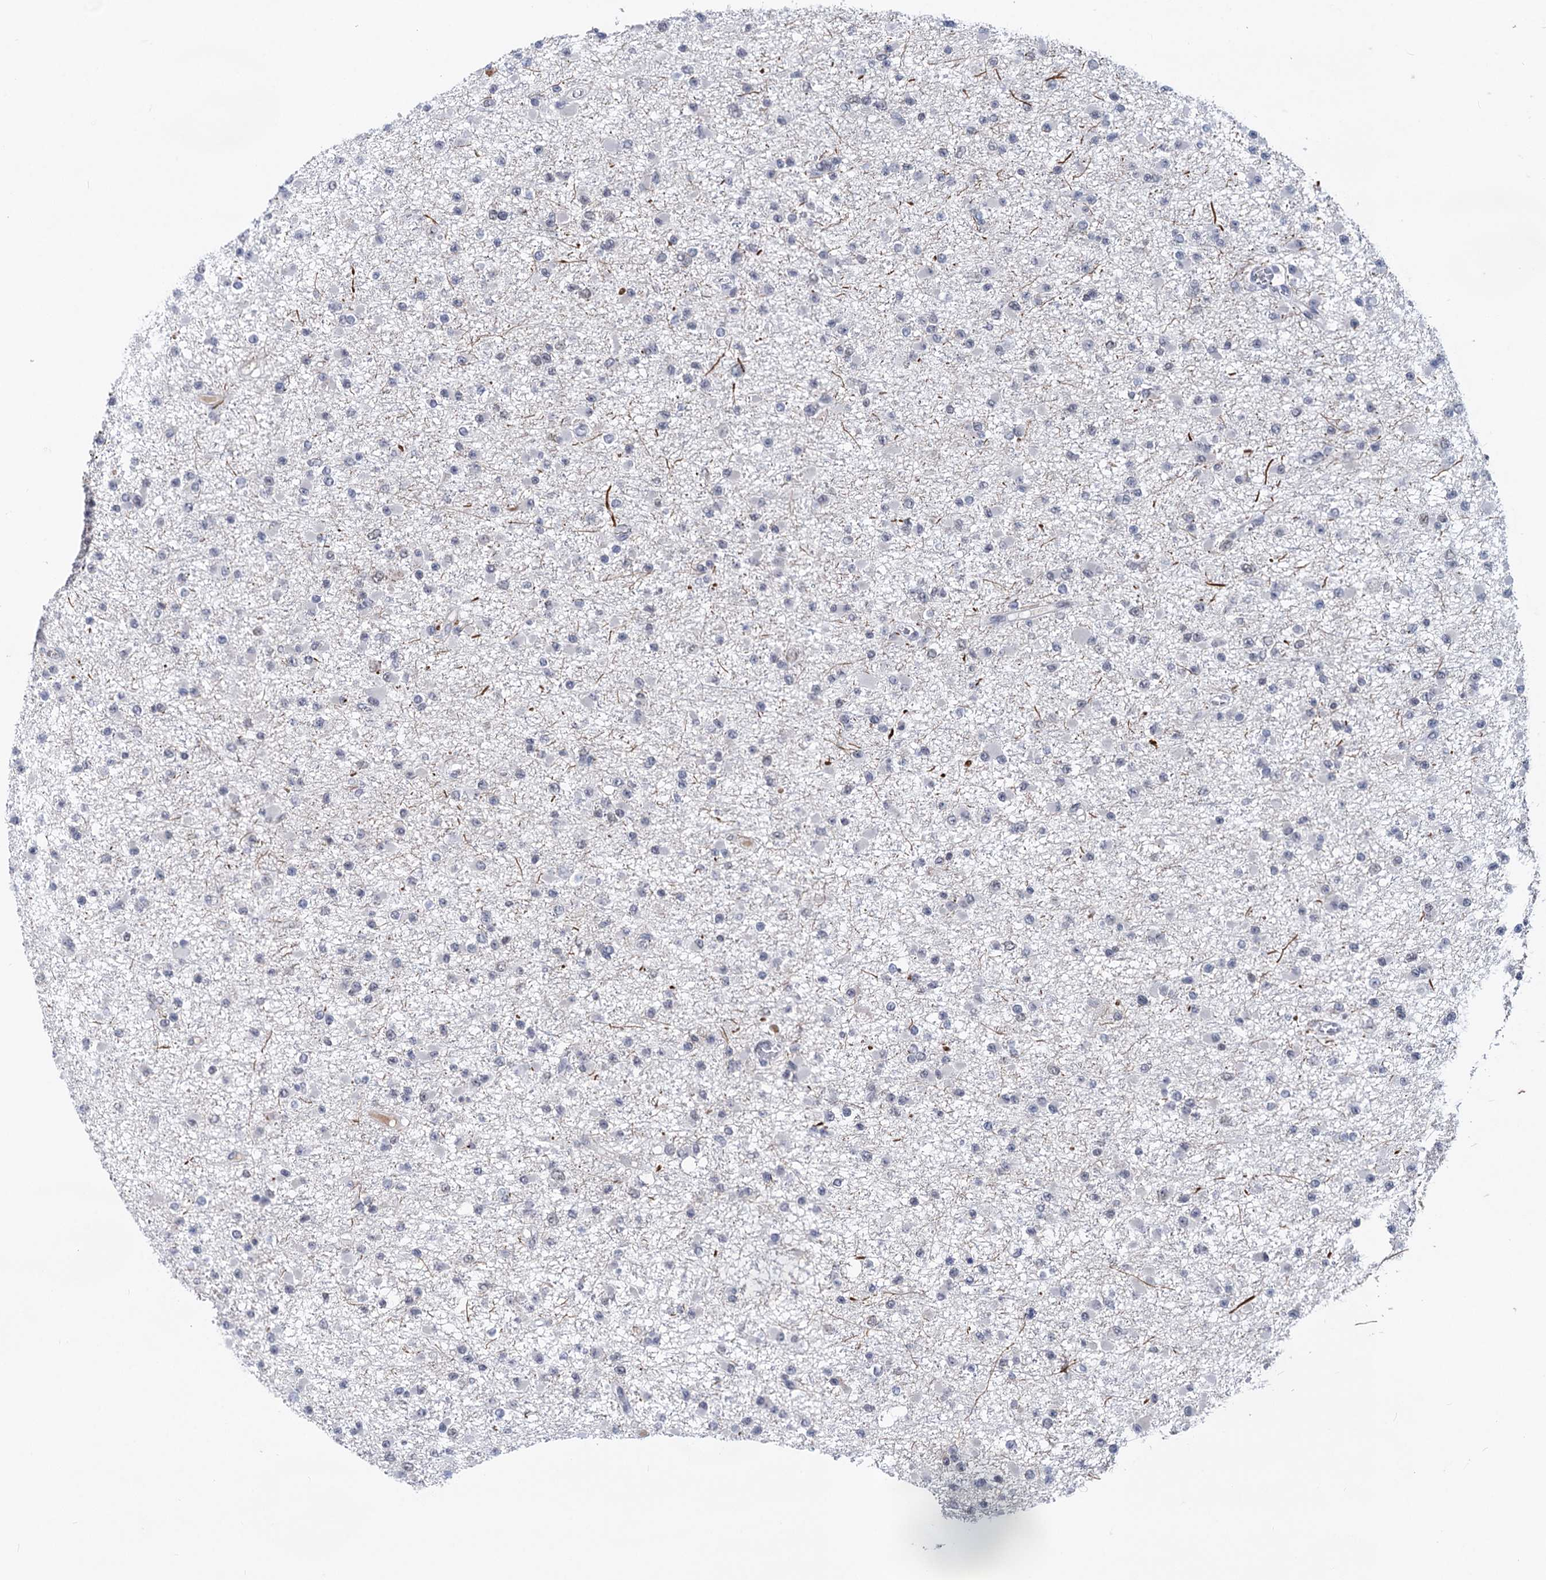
{"staining": {"intensity": "negative", "quantity": "none", "location": "none"}, "tissue": "glioma", "cell_type": "Tumor cells", "image_type": "cancer", "snomed": [{"axis": "morphology", "description": "Glioma, malignant, Low grade"}, {"axis": "topography", "description": "Brain"}], "caption": "Malignant low-grade glioma stained for a protein using immunohistochemistry shows no positivity tumor cells.", "gene": "ZCCHC10", "patient": {"sex": "female", "age": 22}}